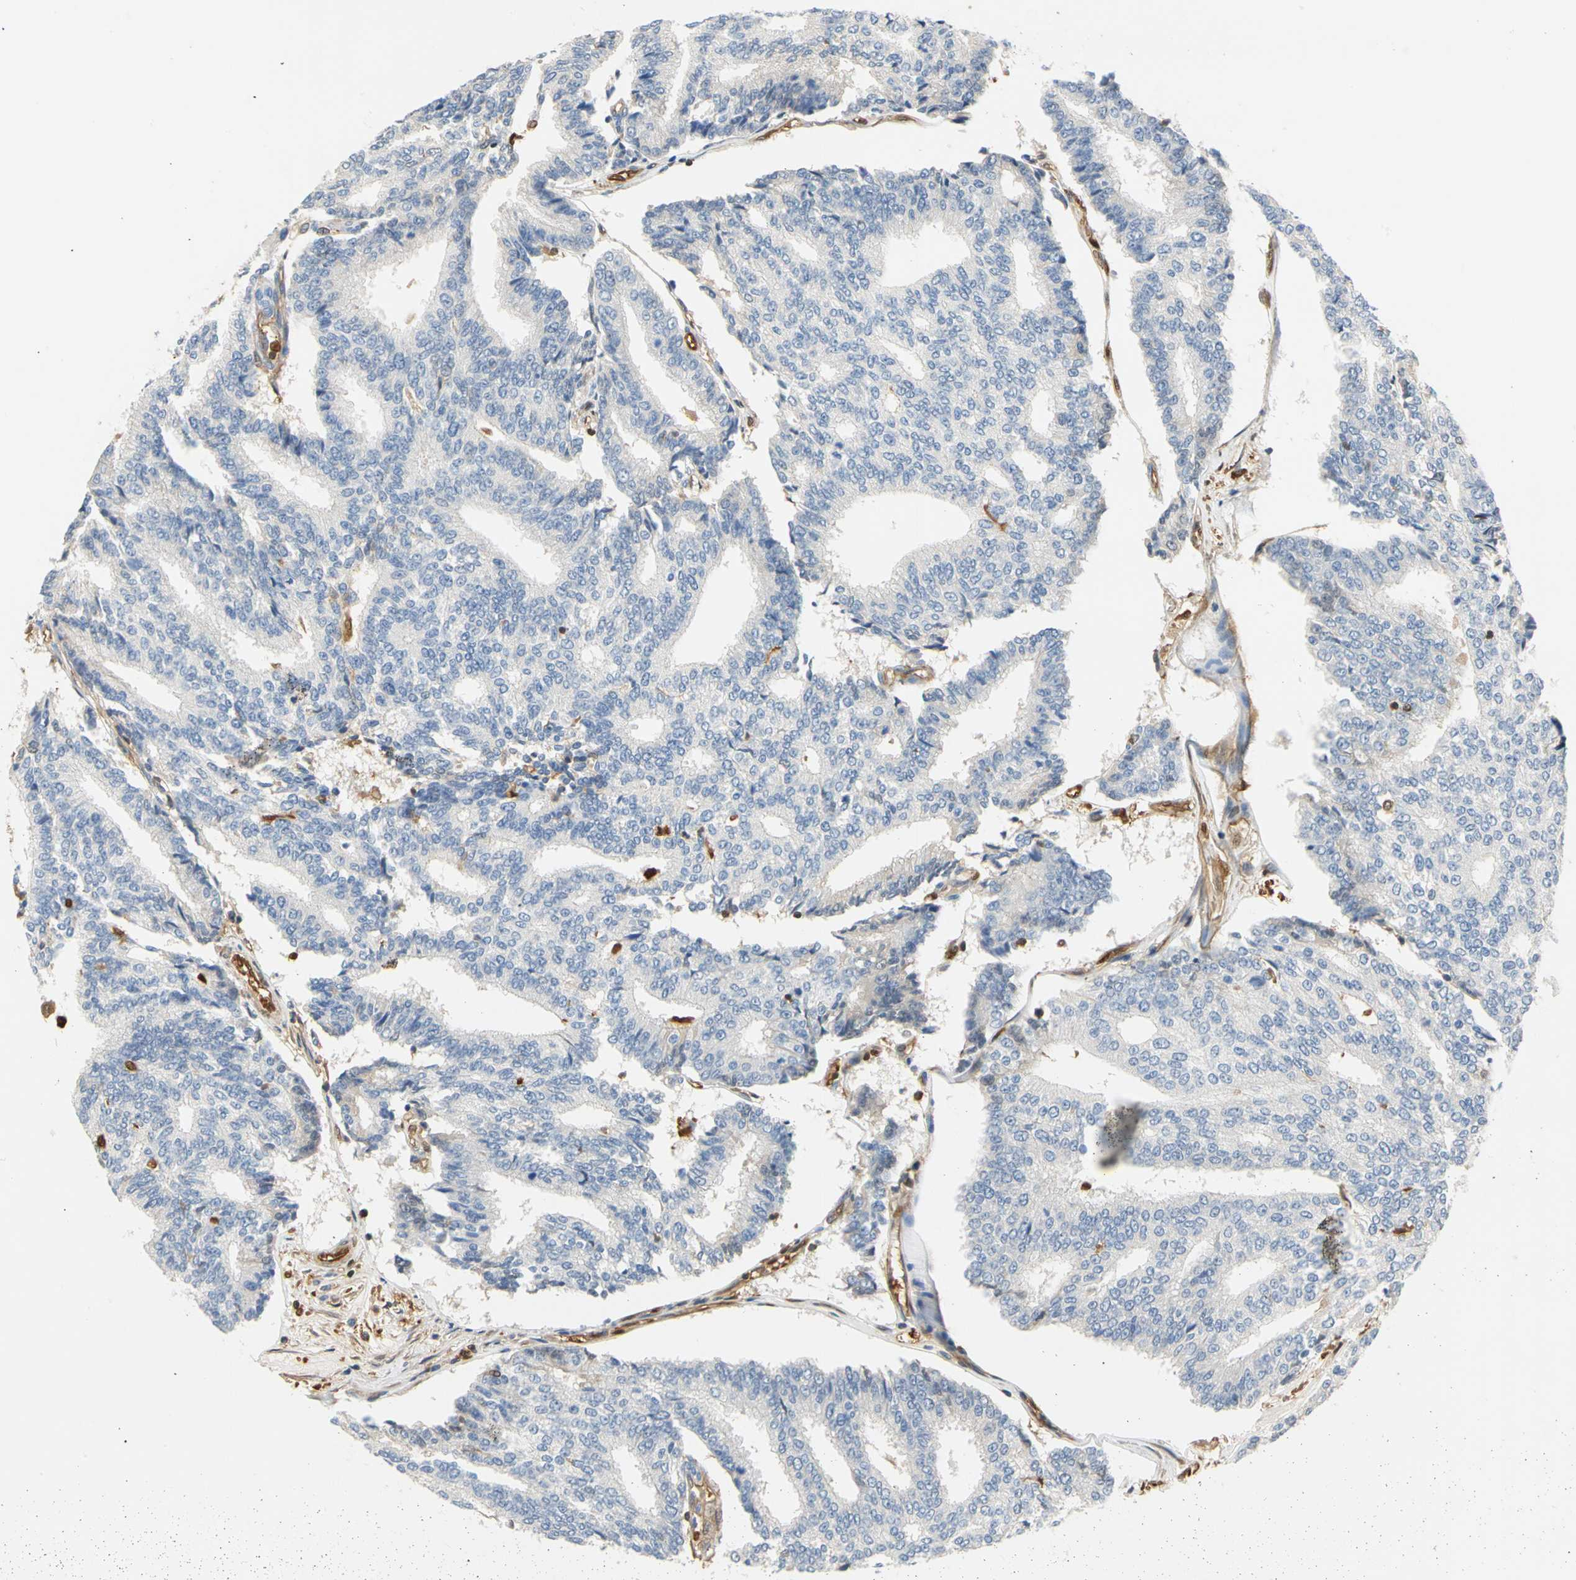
{"staining": {"intensity": "negative", "quantity": "none", "location": "none"}, "tissue": "prostate cancer", "cell_type": "Tumor cells", "image_type": "cancer", "snomed": [{"axis": "morphology", "description": "Adenocarcinoma, High grade"}, {"axis": "topography", "description": "Prostate"}], "caption": "Prostate high-grade adenocarcinoma stained for a protein using immunohistochemistry displays no staining tumor cells.", "gene": "S100A6", "patient": {"sex": "male", "age": 55}}